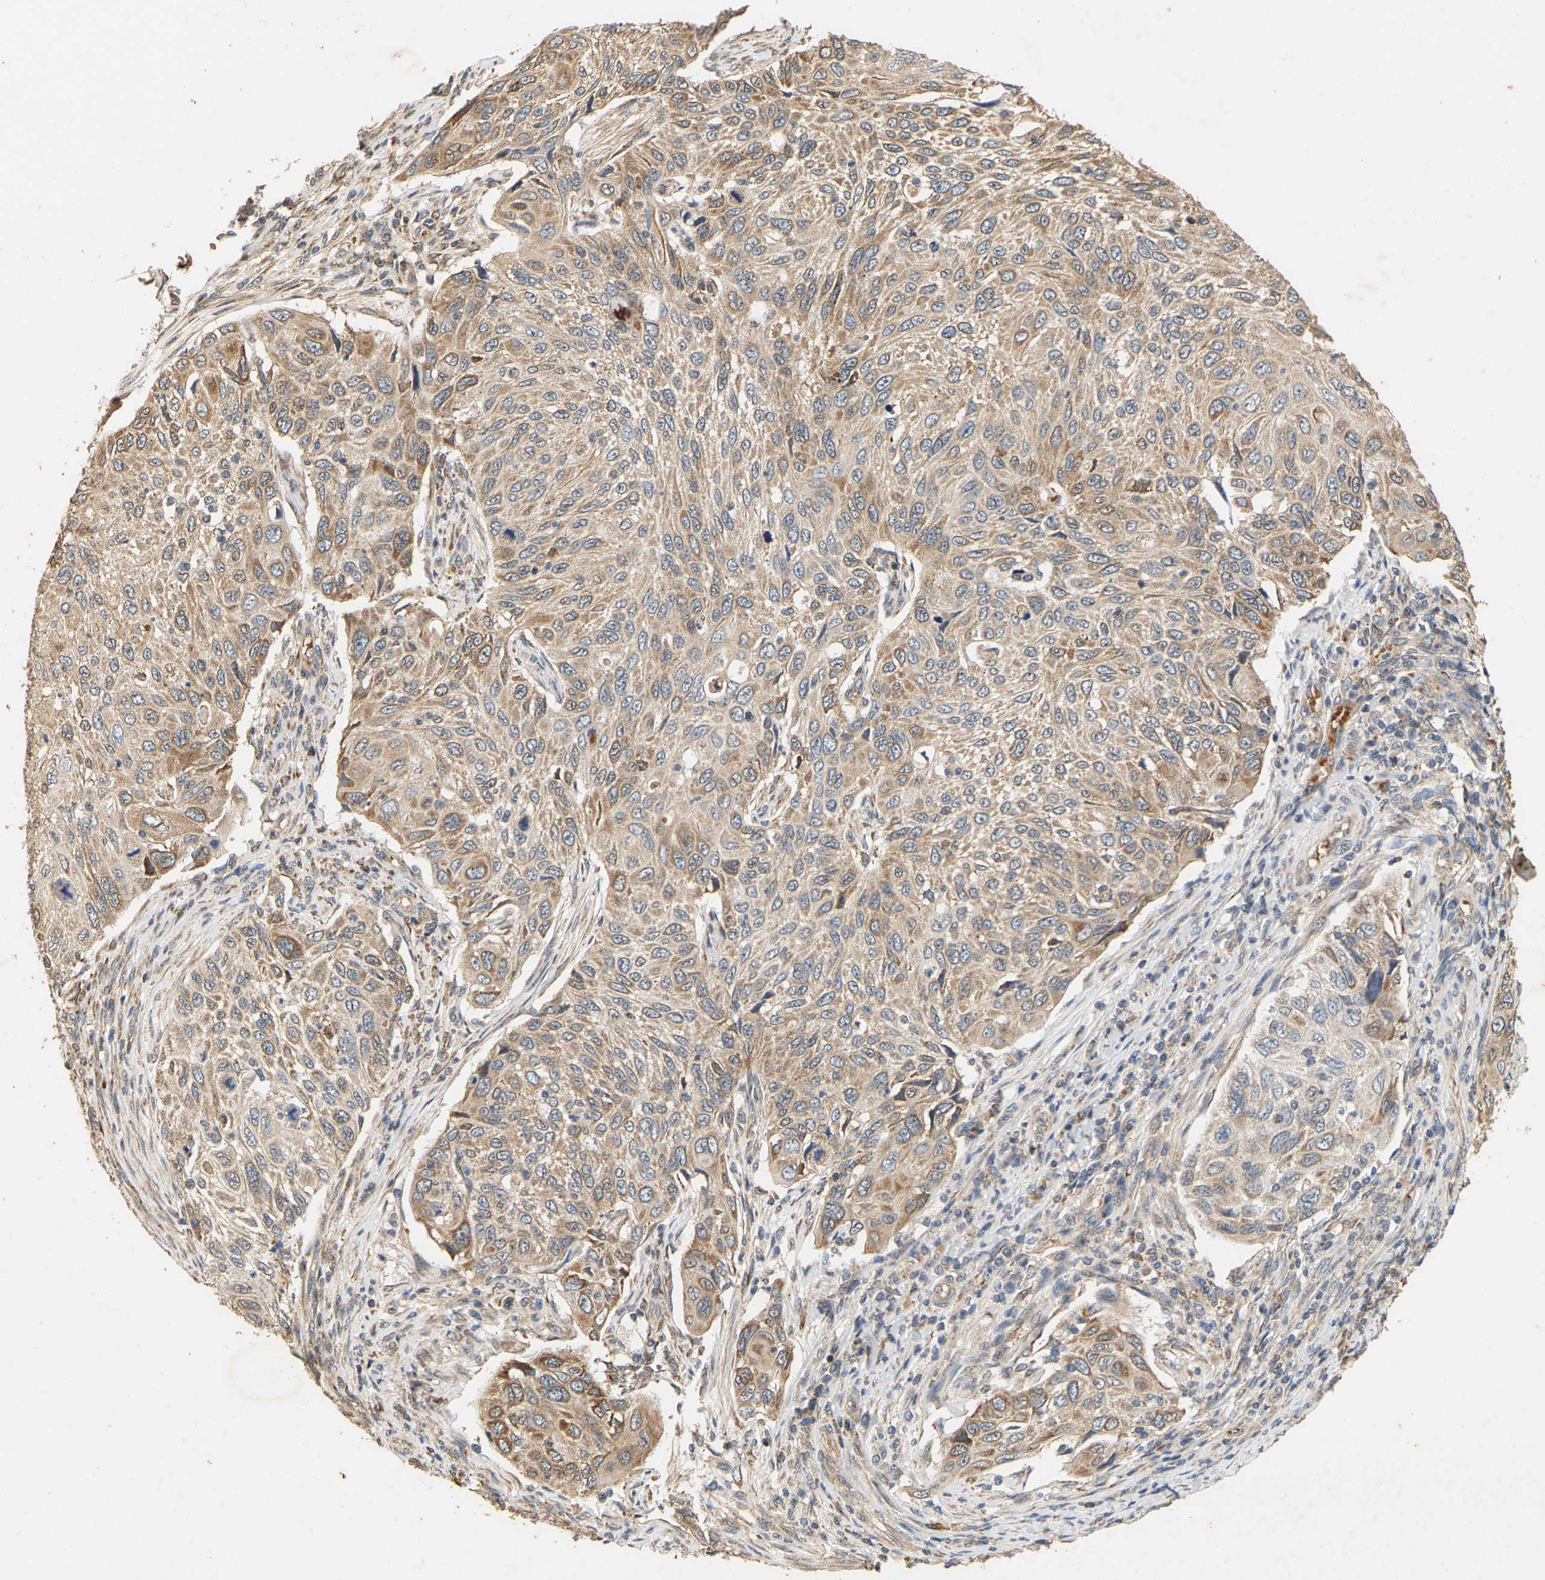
{"staining": {"intensity": "weak", "quantity": ">75%", "location": "cytoplasmic/membranous"}, "tissue": "cervical cancer", "cell_type": "Tumor cells", "image_type": "cancer", "snomed": [{"axis": "morphology", "description": "Squamous cell carcinoma, NOS"}, {"axis": "topography", "description": "Cervix"}], "caption": "About >75% of tumor cells in human cervical squamous cell carcinoma demonstrate weak cytoplasmic/membranous protein staining as visualized by brown immunohistochemical staining.", "gene": "CIDEC", "patient": {"sex": "female", "age": 70}}